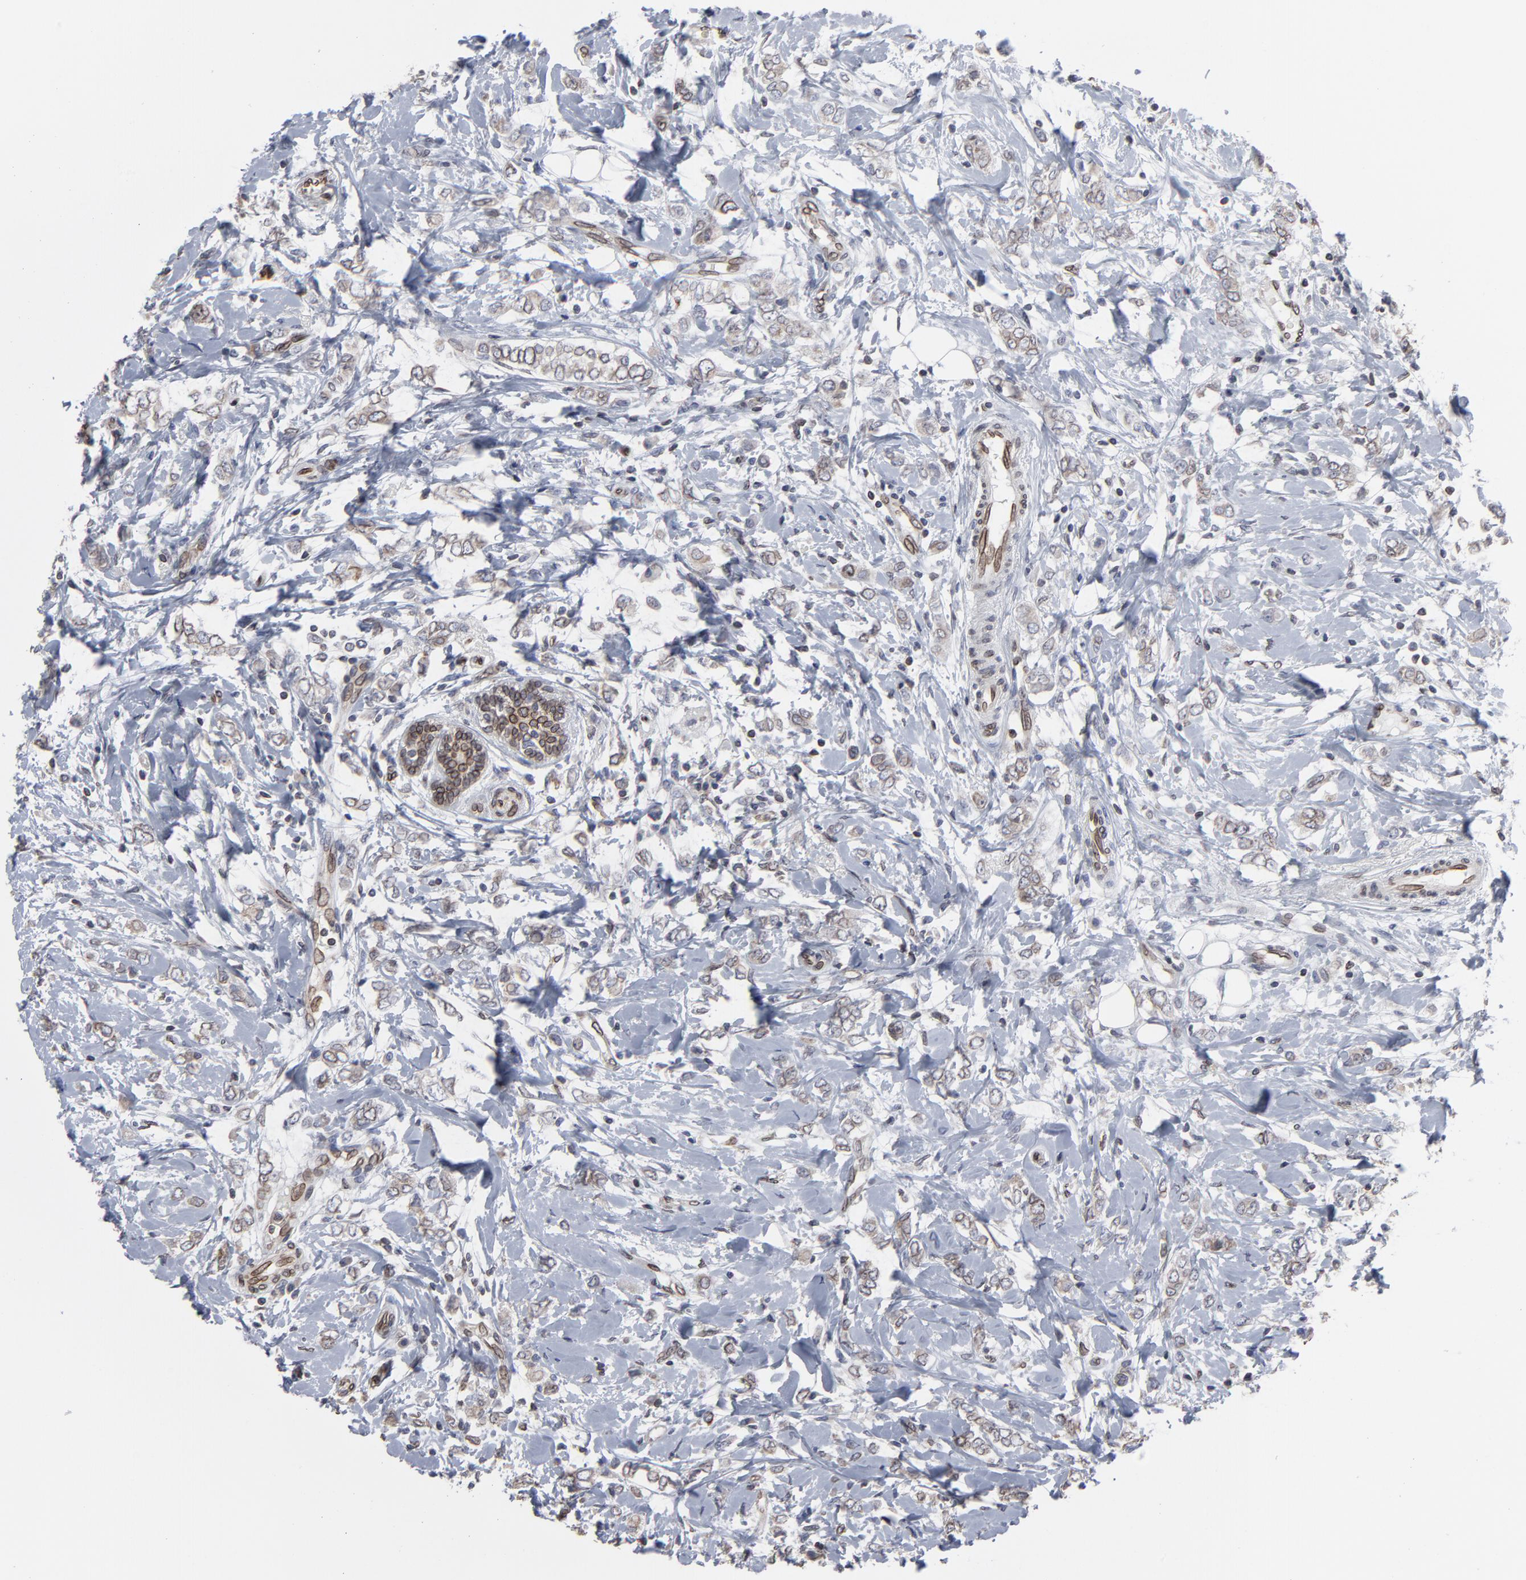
{"staining": {"intensity": "weak", "quantity": ">75%", "location": "cytoplasmic/membranous,nuclear"}, "tissue": "breast cancer", "cell_type": "Tumor cells", "image_type": "cancer", "snomed": [{"axis": "morphology", "description": "Normal tissue, NOS"}, {"axis": "morphology", "description": "Lobular carcinoma"}, {"axis": "topography", "description": "Breast"}], "caption": "Lobular carcinoma (breast) stained with a brown dye exhibits weak cytoplasmic/membranous and nuclear positive positivity in approximately >75% of tumor cells.", "gene": "SYNE2", "patient": {"sex": "female", "age": 47}}